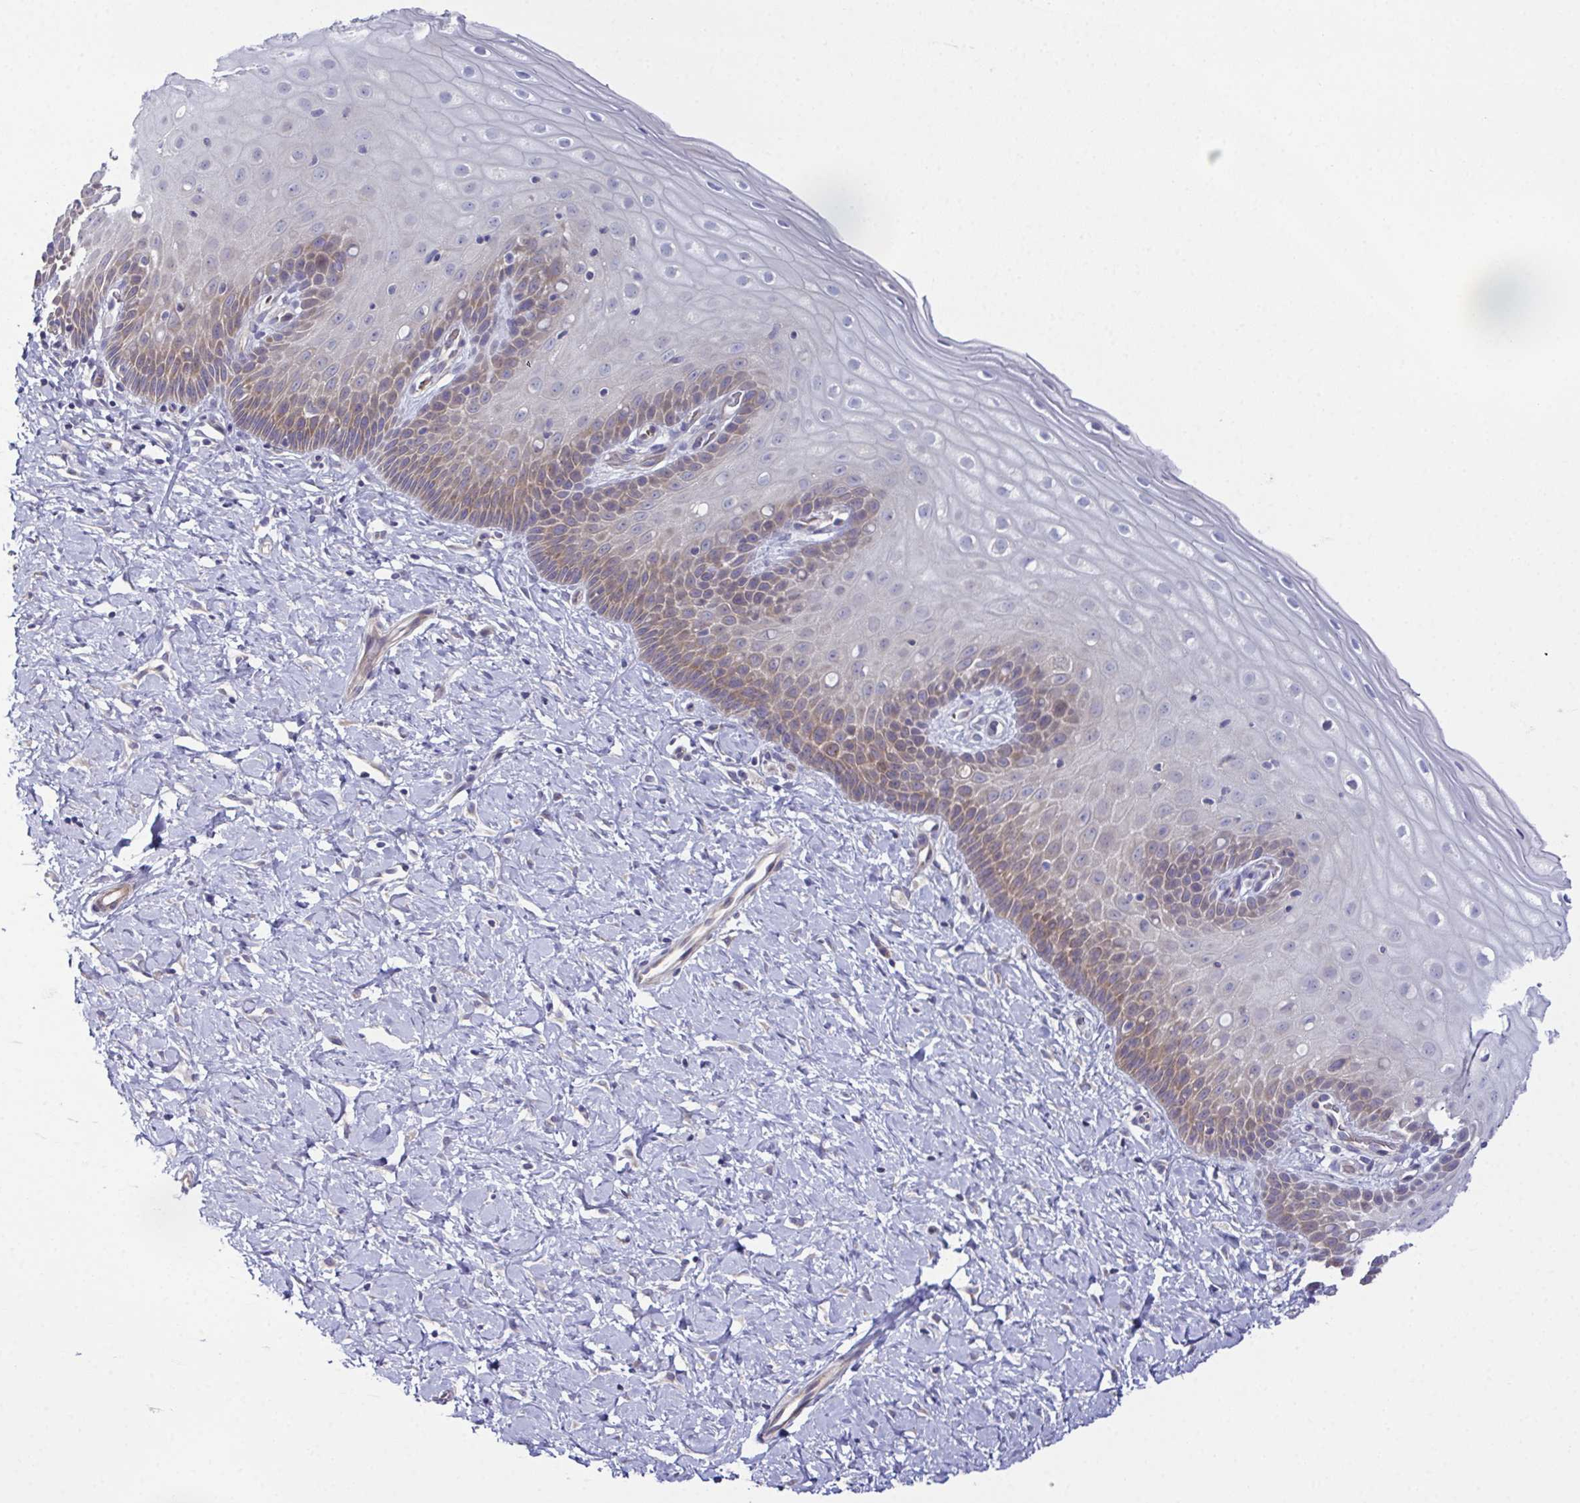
{"staining": {"intensity": "negative", "quantity": "none", "location": "none"}, "tissue": "cervix", "cell_type": "Glandular cells", "image_type": "normal", "snomed": [{"axis": "morphology", "description": "Normal tissue, NOS"}, {"axis": "topography", "description": "Cervix"}], "caption": "Immunohistochemistry histopathology image of unremarkable cervix stained for a protein (brown), which displays no positivity in glandular cells. Nuclei are stained in blue.", "gene": "CFAP97D1", "patient": {"sex": "female", "age": 37}}